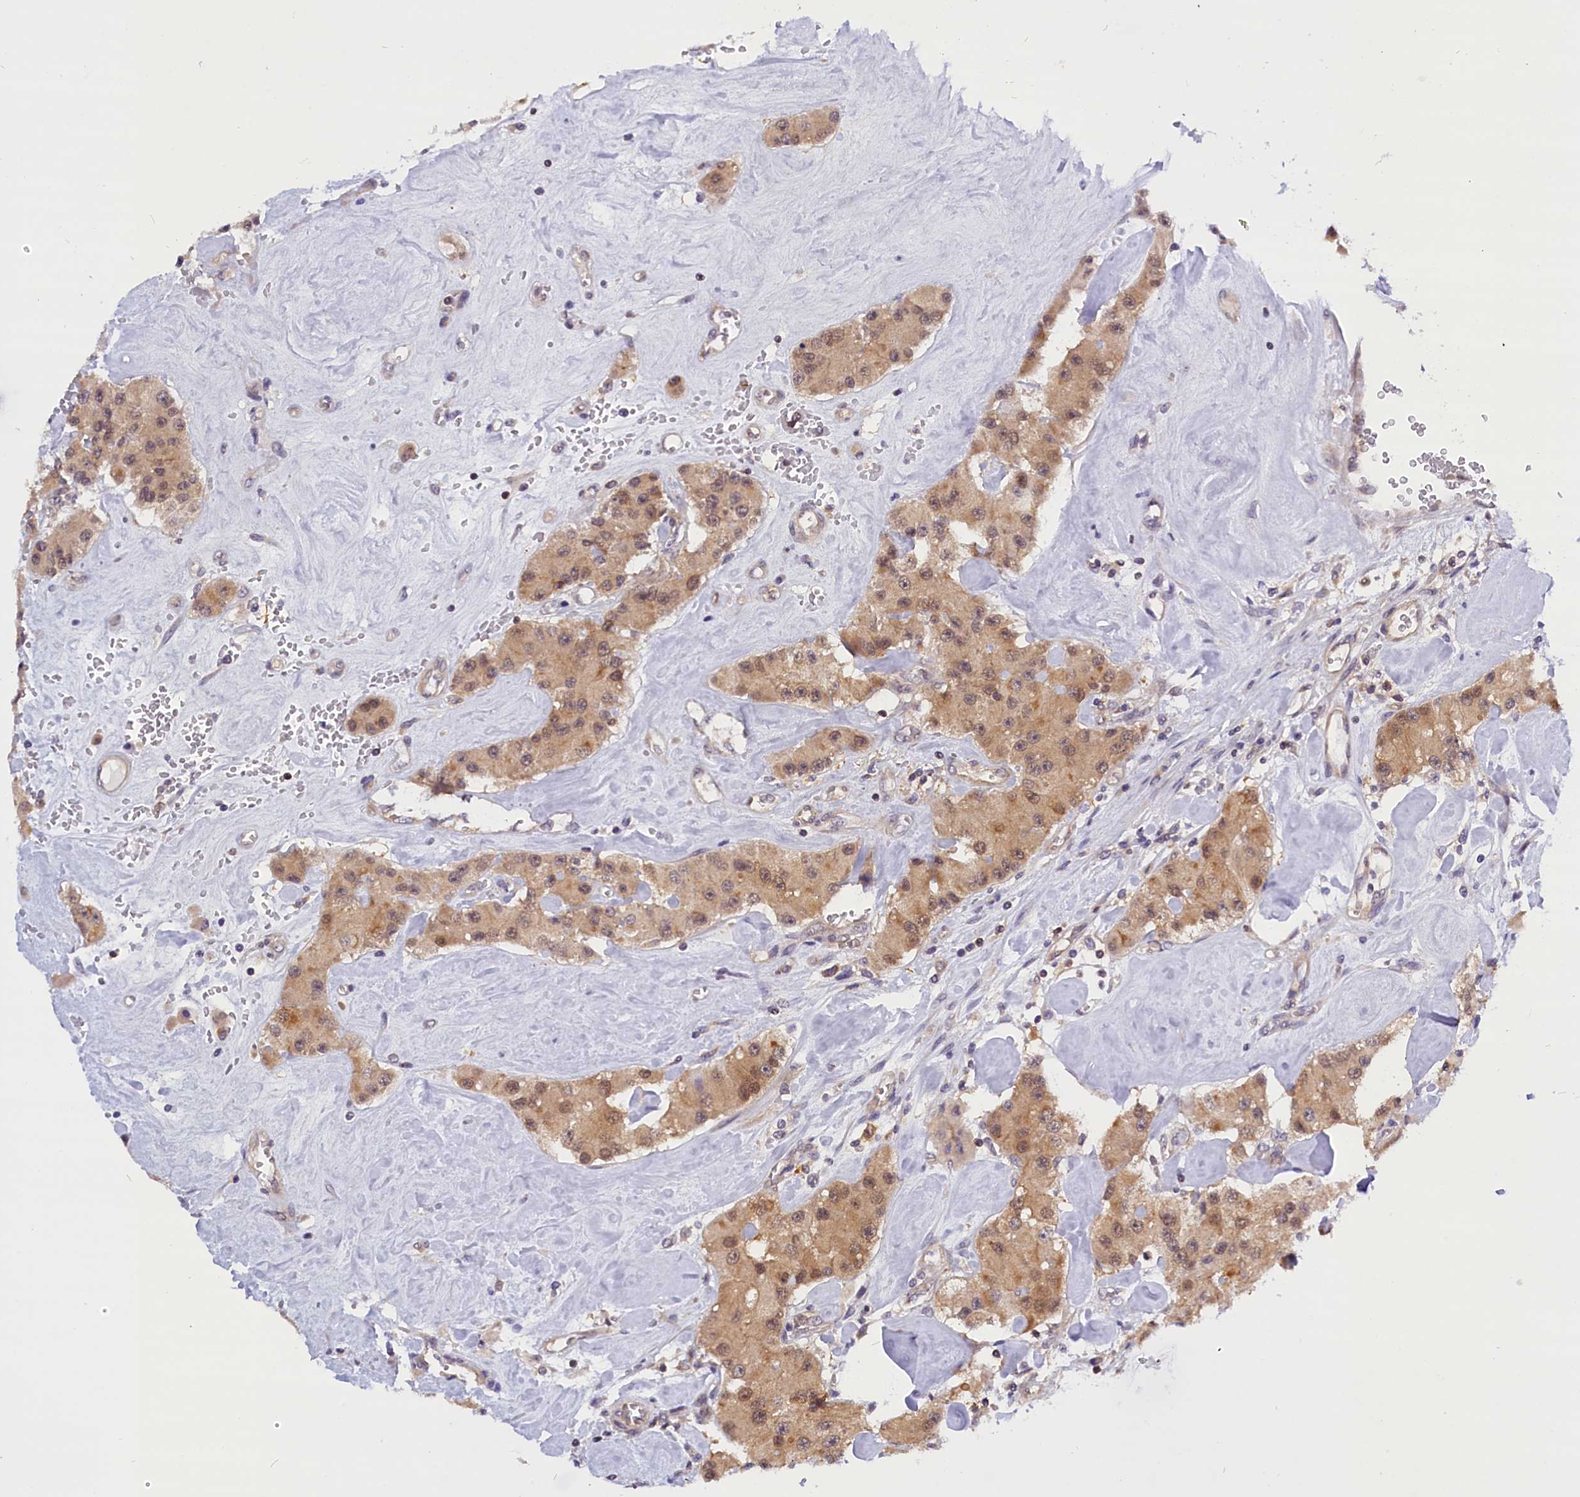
{"staining": {"intensity": "moderate", "quantity": ">75%", "location": "cytoplasmic/membranous,nuclear"}, "tissue": "carcinoid", "cell_type": "Tumor cells", "image_type": "cancer", "snomed": [{"axis": "morphology", "description": "Carcinoid, malignant, NOS"}, {"axis": "topography", "description": "Pancreas"}], "caption": "Immunohistochemistry of human carcinoid exhibits medium levels of moderate cytoplasmic/membranous and nuclear positivity in approximately >75% of tumor cells. (DAB IHC with brightfield microscopy, high magnification).", "gene": "TBCB", "patient": {"sex": "male", "age": 41}}